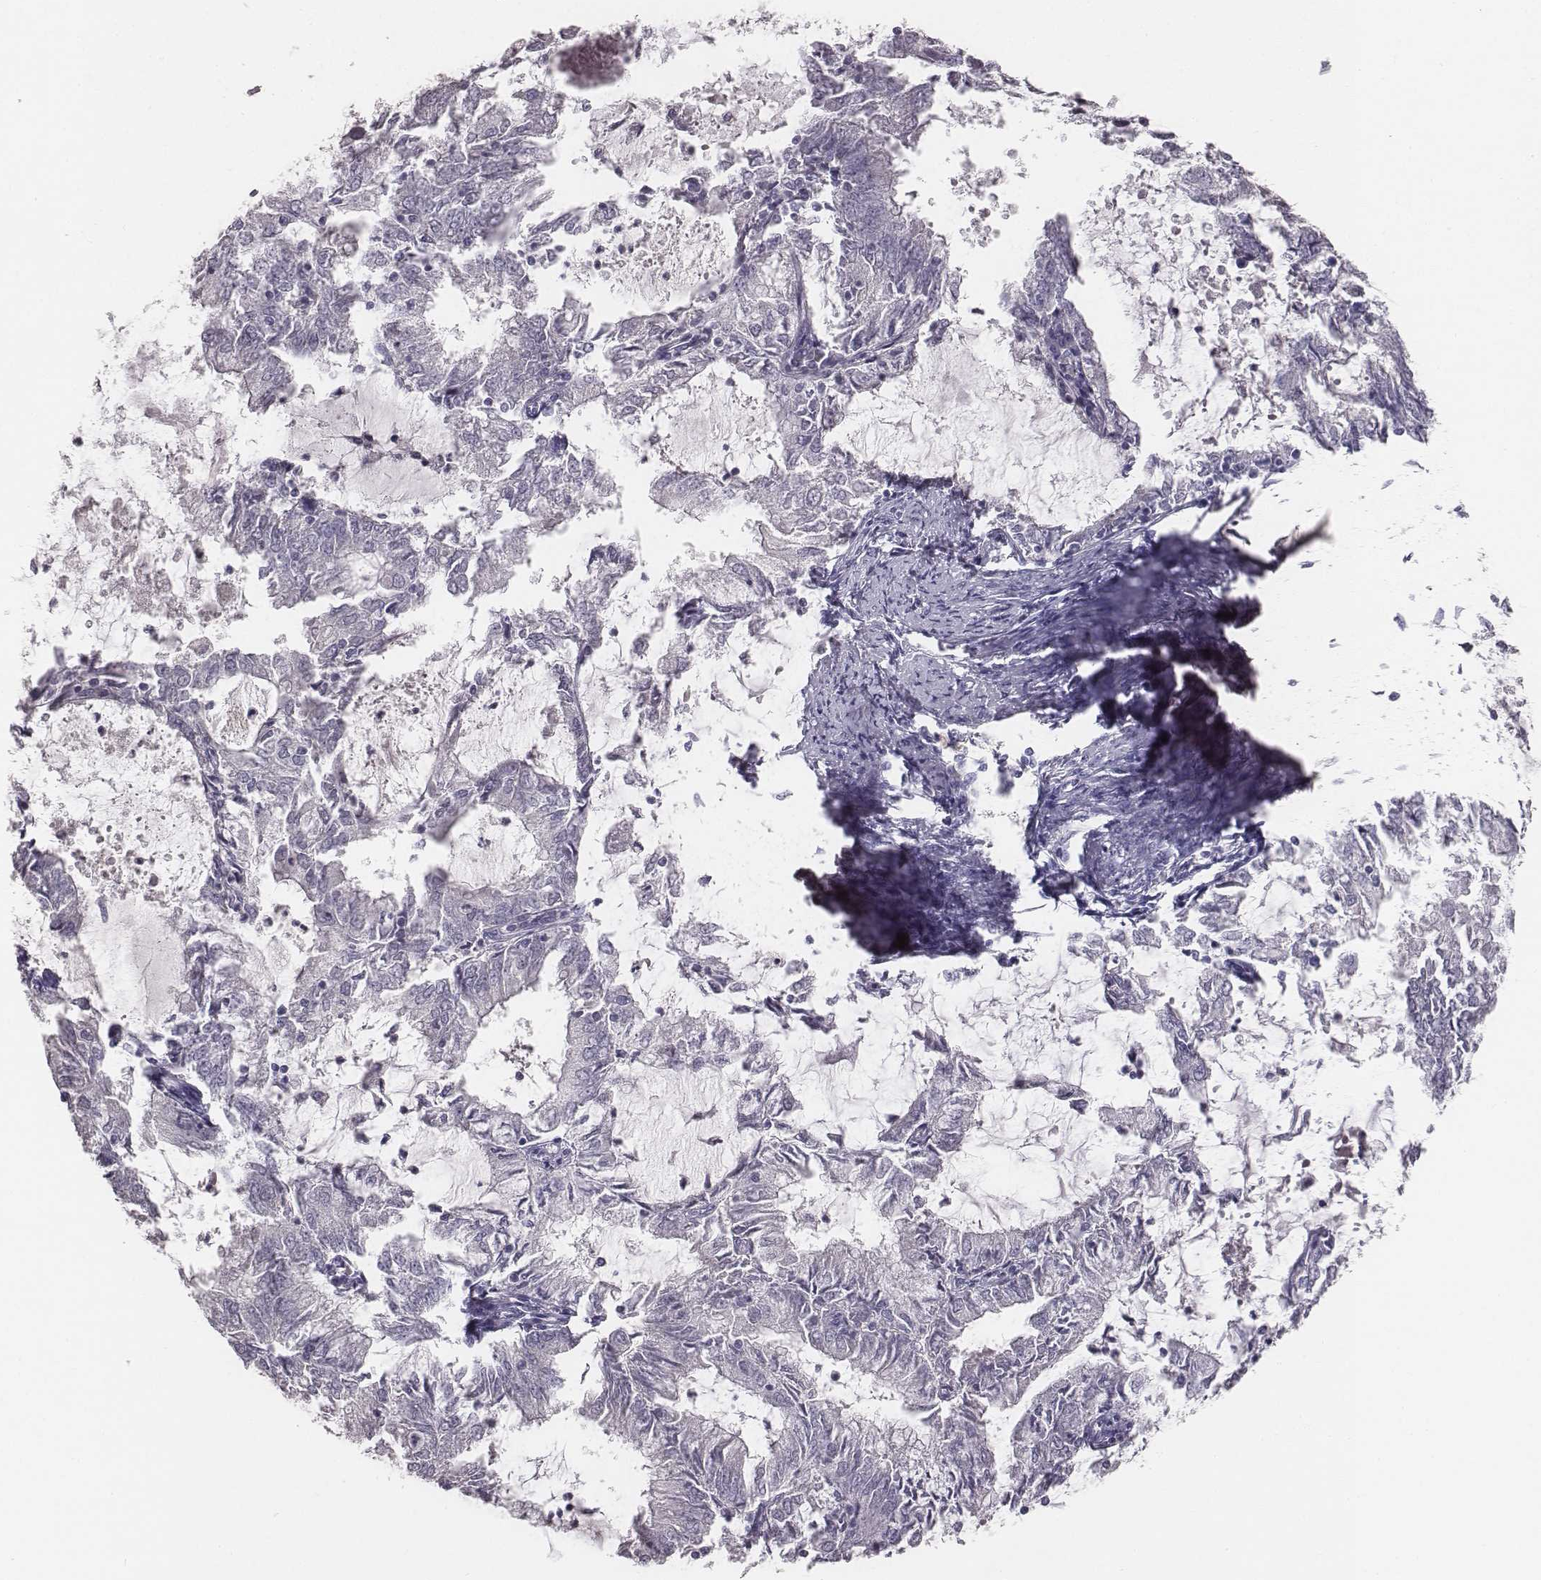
{"staining": {"intensity": "negative", "quantity": "none", "location": "none"}, "tissue": "endometrial cancer", "cell_type": "Tumor cells", "image_type": "cancer", "snomed": [{"axis": "morphology", "description": "Adenocarcinoma, NOS"}, {"axis": "topography", "description": "Endometrium"}], "caption": "Immunohistochemical staining of human endometrial adenocarcinoma displays no significant expression in tumor cells.", "gene": "MYH6", "patient": {"sex": "female", "age": 57}}